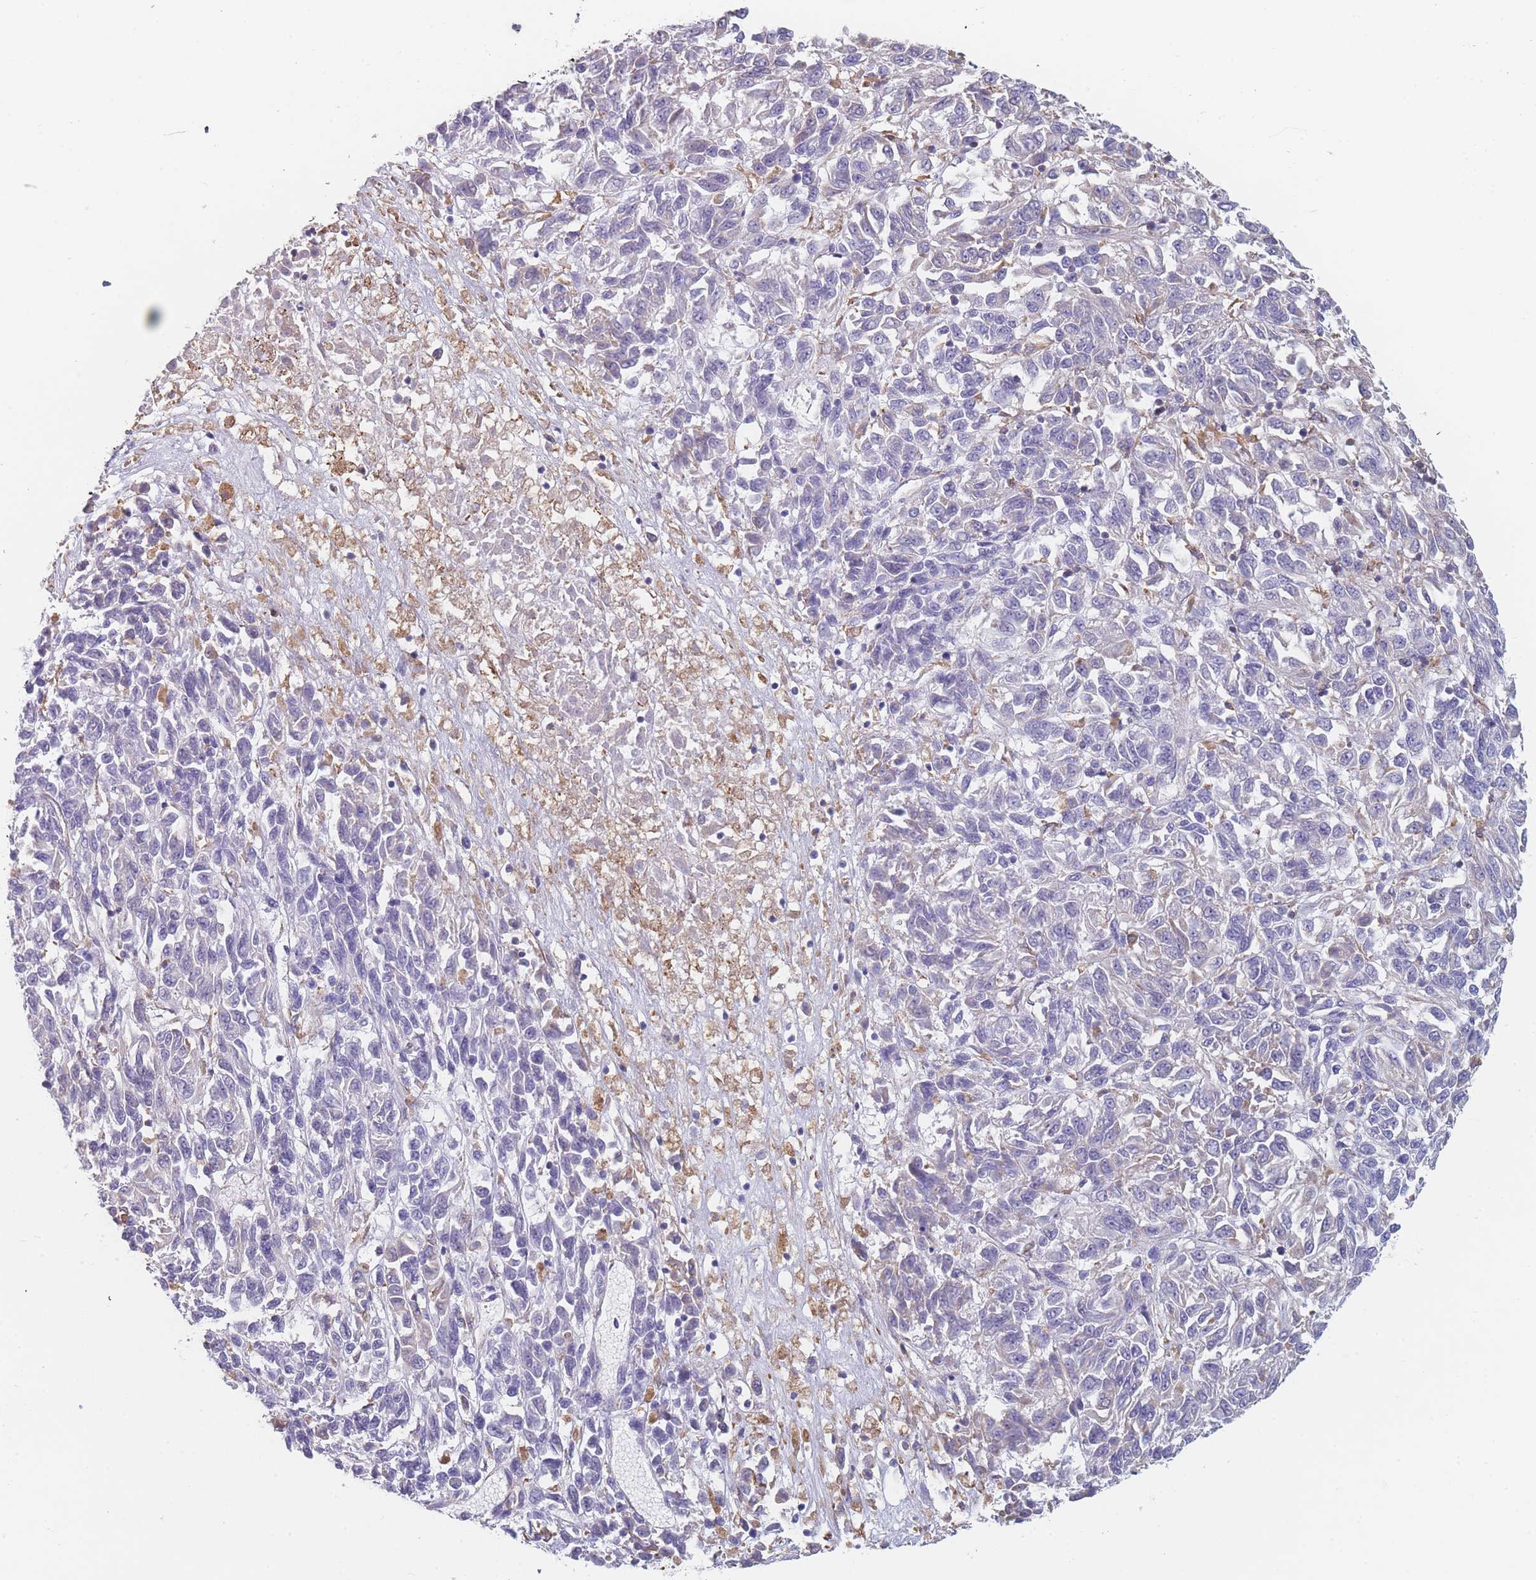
{"staining": {"intensity": "negative", "quantity": "none", "location": "none"}, "tissue": "melanoma", "cell_type": "Tumor cells", "image_type": "cancer", "snomed": [{"axis": "morphology", "description": "Malignant melanoma, Metastatic site"}, {"axis": "topography", "description": "Lung"}], "caption": "Micrograph shows no significant protein staining in tumor cells of melanoma. The staining was performed using DAB (3,3'-diaminobenzidine) to visualize the protein expression in brown, while the nuclei were stained in blue with hematoxylin (Magnification: 20x).", "gene": "OR7C2", "patient": {"sex": "male", "age": 64}}